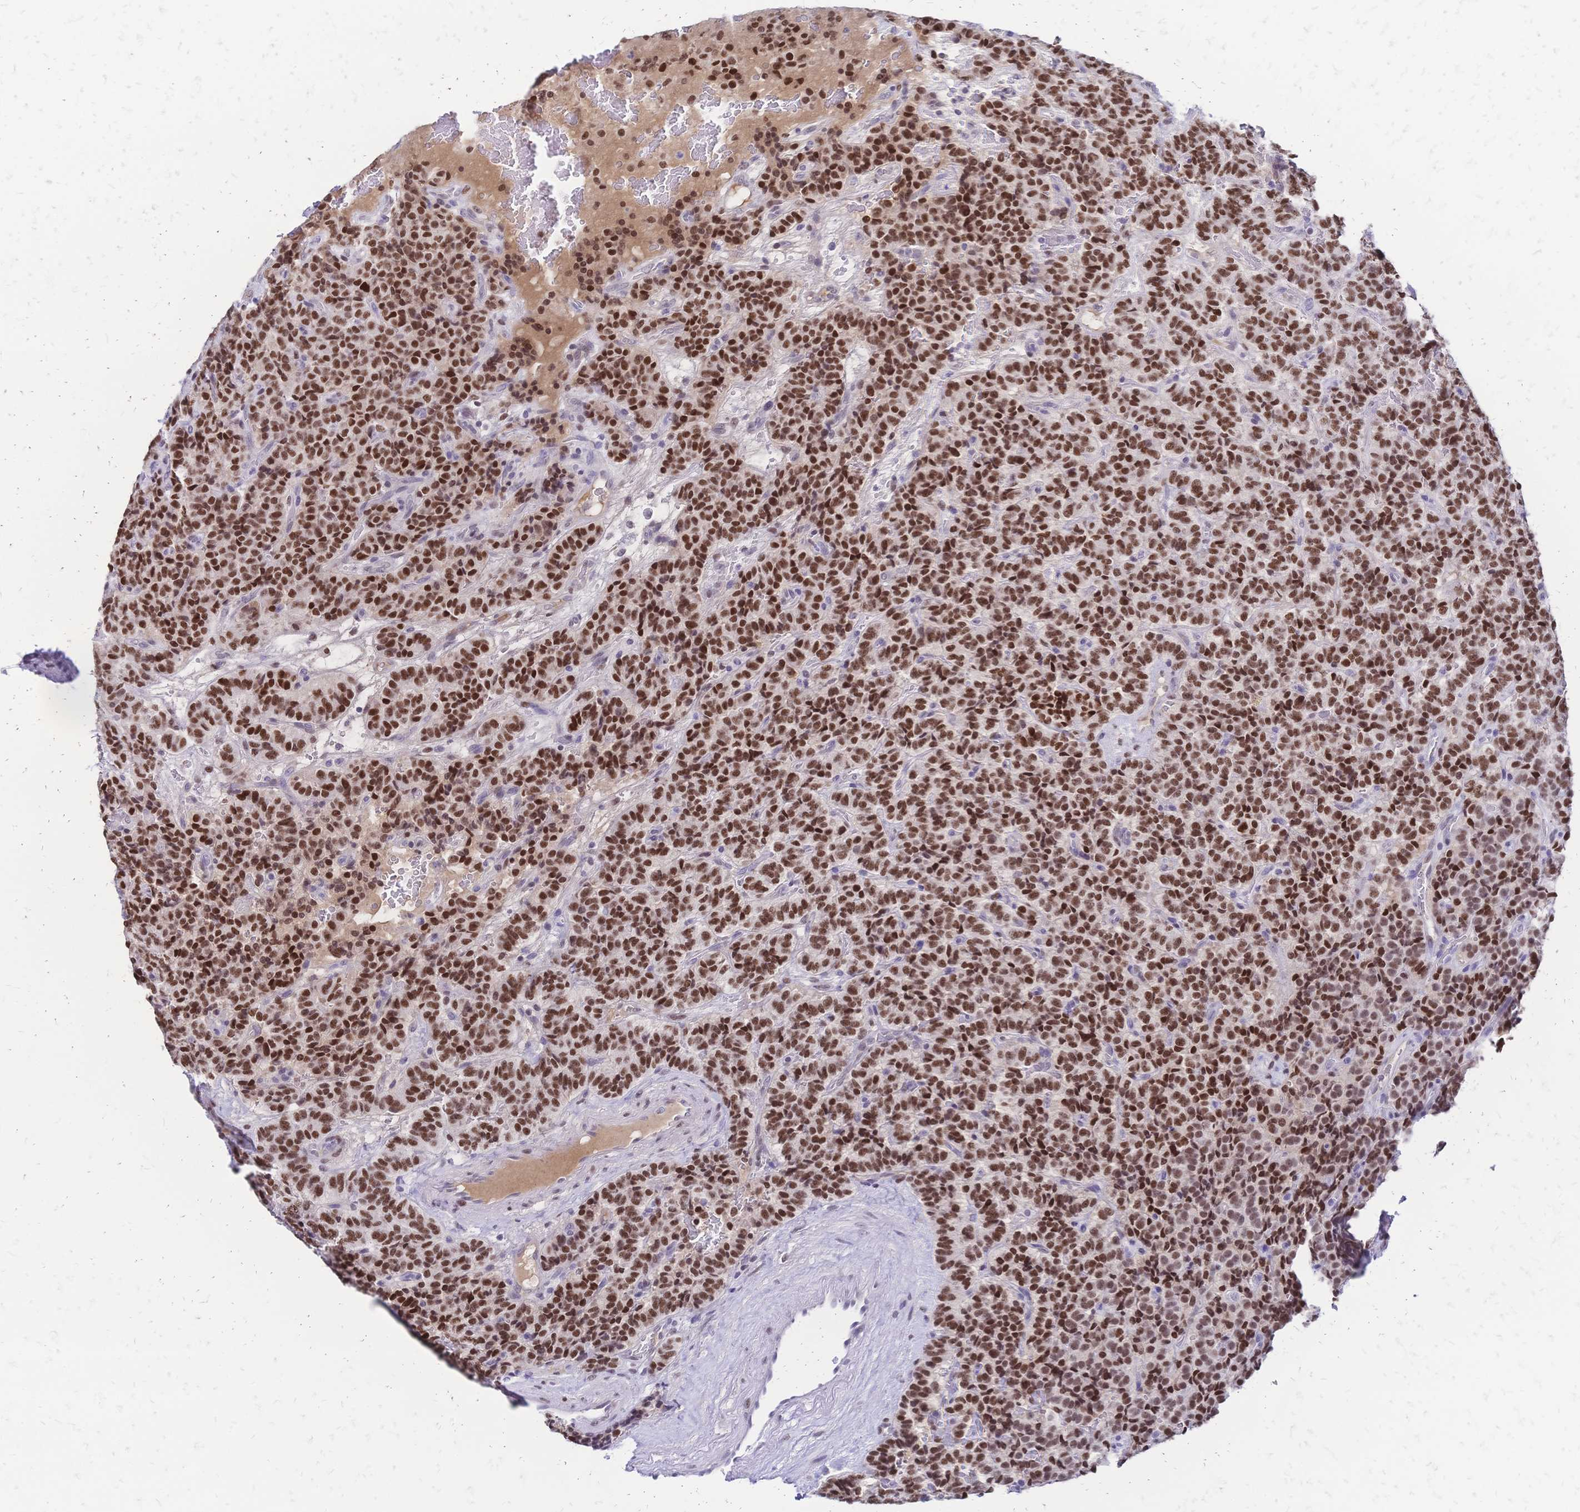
{"staining": {"intensity": "strong", "quantity": ">75%", "location": "nuclear"}, "tissue": "carcinoid", "cell_type": "Tumor cells", "image_type": "cancer", "snomed": [{"axis": "morphology", "description": "Carcinoid, malignant, NOS"}, {"axis": "topography", "description": "Pancreas"}], "caption": "High-power microscopy captured an immunohistochemistry photomicrograph of carcinoid, revealing strong nuclear staining in approximately >75% of tumor cells.", "gene": "NFIC", "patient": {"sex": "male", "age": 36}}